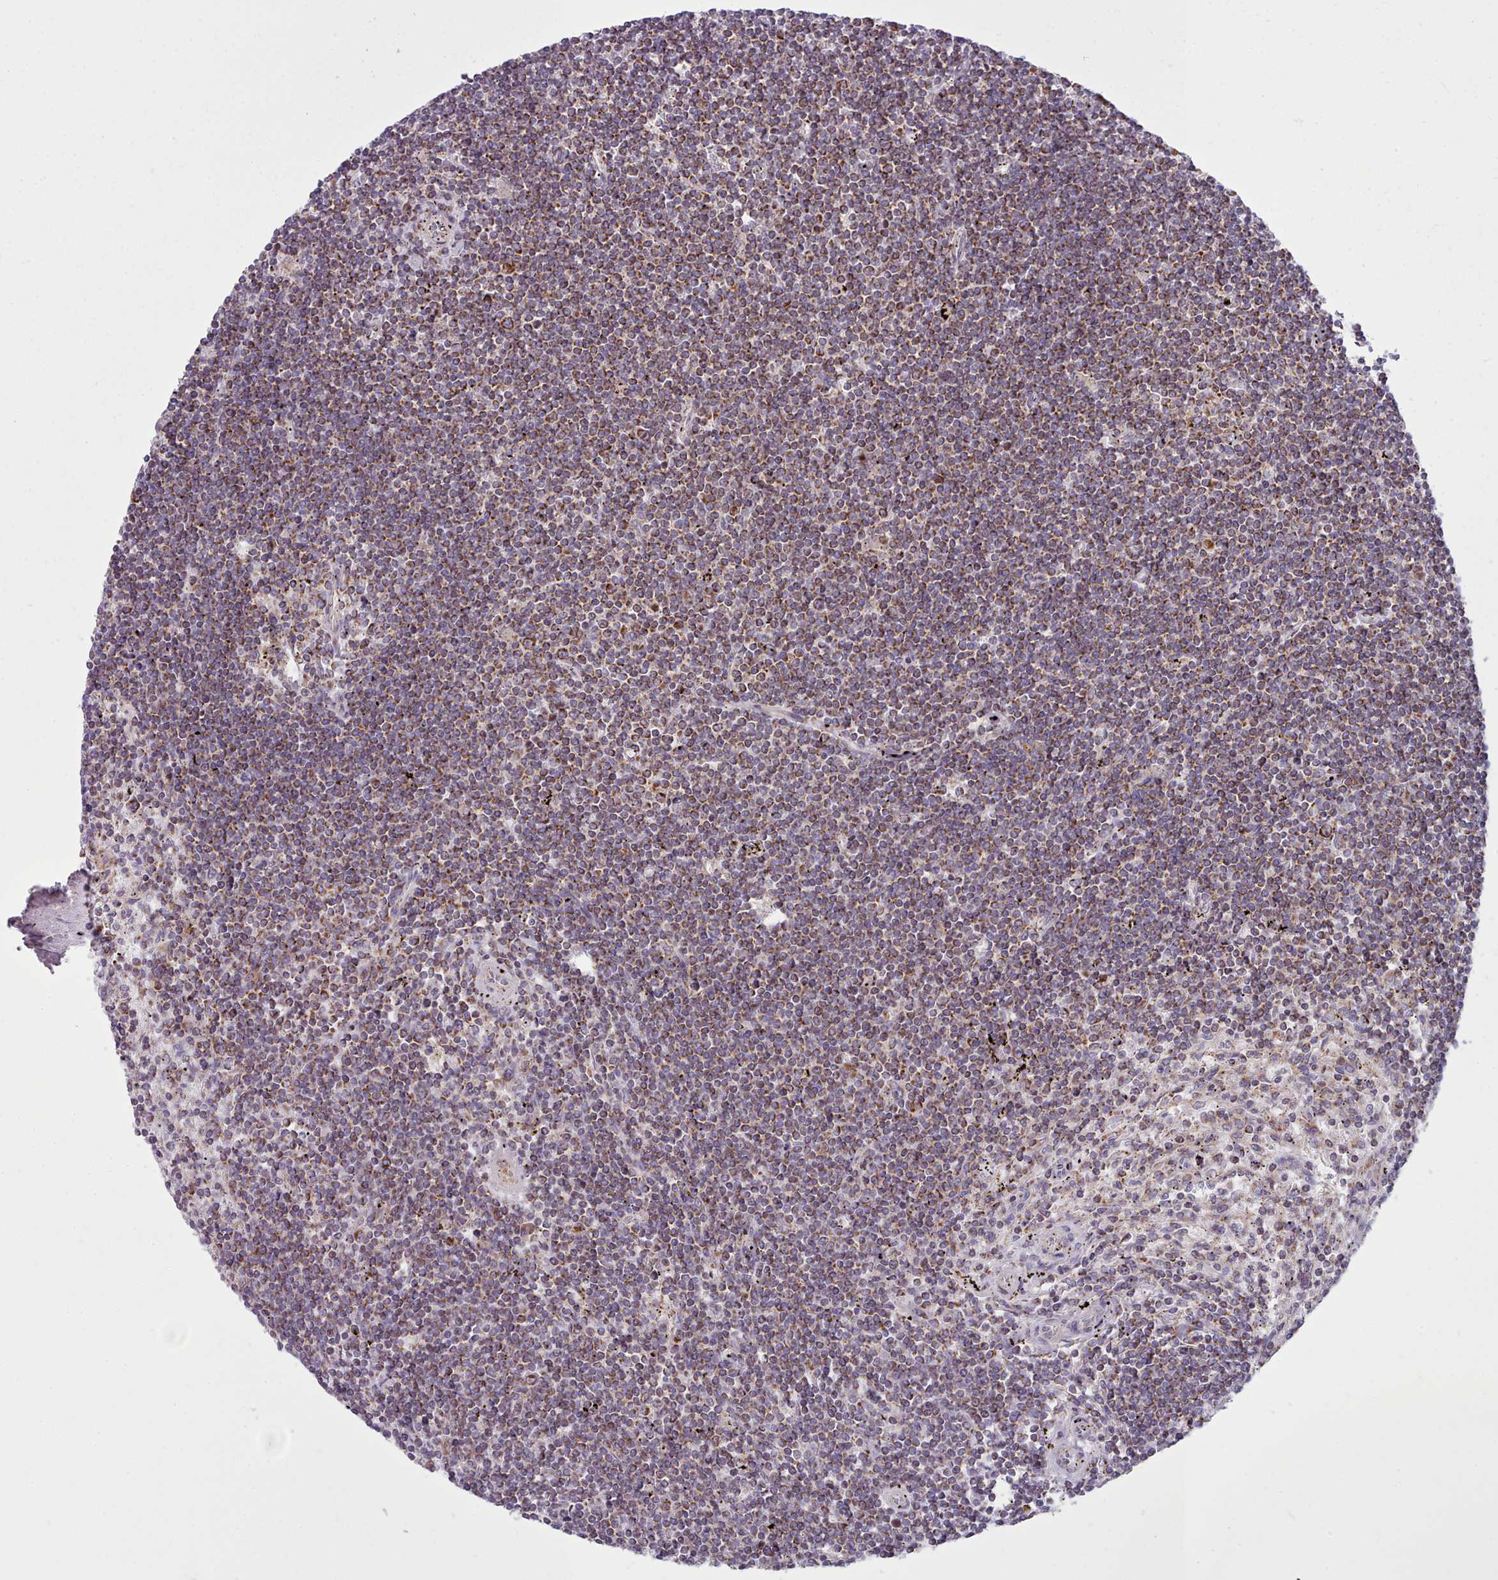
{"staining": {"intensity": "moderate", "quantity": "25%-75%", "location": "cytoplasmic/membranous"}, "tissue": "lymphoma", "cell_type": "Tumor cells", "image_type": "cancer", "snomed": [{"axis": "morphology", "description": "Malignant lymphoma, non-Hodgkin's type, Low grade"}, {"axis": "topography", "description": "Spleen"}], "caption": "Immunohistochemistry of human lymphoma displays medium levels of moderate cytoplasmic/membranous positivity in about 25%-75% of tumor cells.", "gene": "SRP54", "patient": {"sex": "male", "age": 76}}